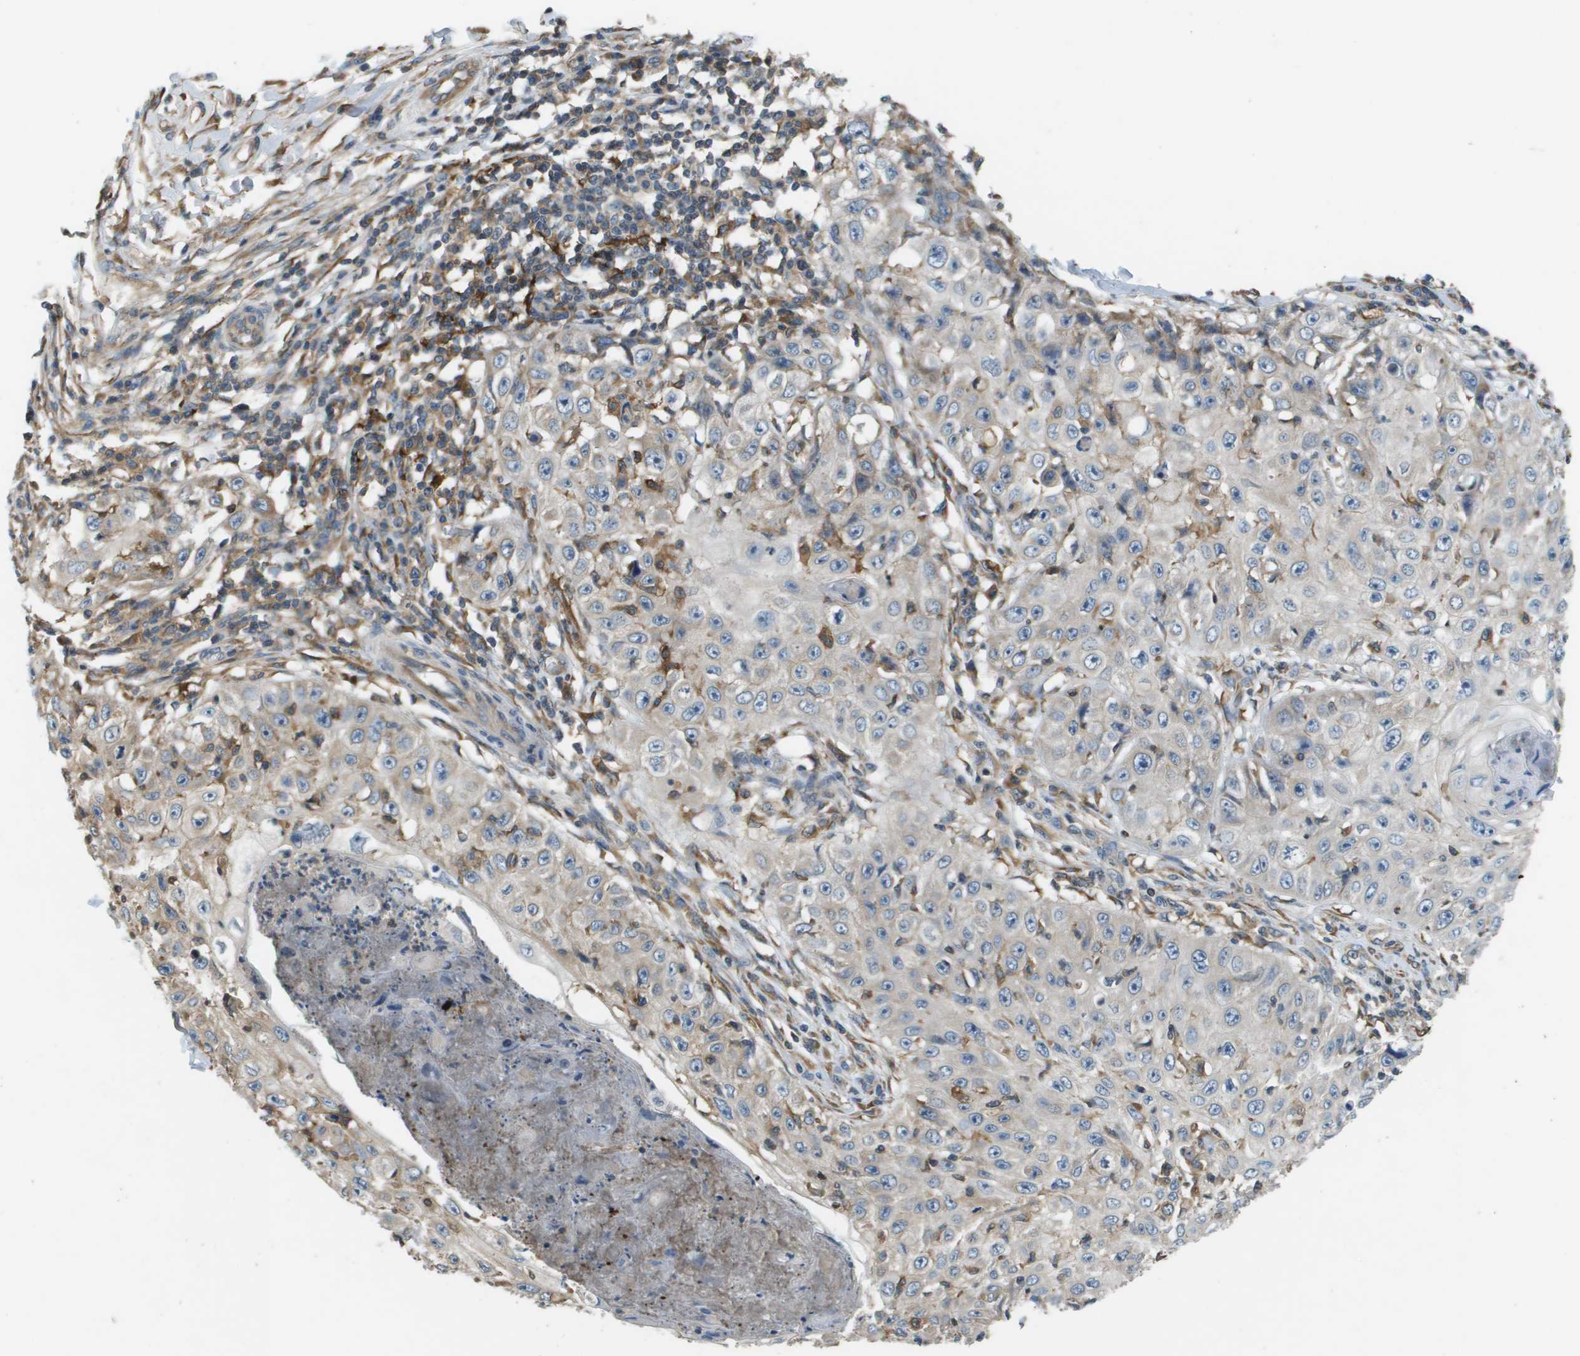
{"staining": {"intensity": "negative", "quantity": "none", "location": "none"}, "tissue": "skin cancer", "cell_type": "Tumor cells", "image_type": "cancer", "snomed": [{"axis": "morphology", "description": "Squamous cell carcinoma, NOS"}, {"axis": "topography", "description": "Skin"}], "caption": "This is a micrograph of IHC staining of squamous cell carcinoma (skin), which shows no expression in tumor cells. Nuclei are stained in blue.", "gene": "SAMSN1", "patient": {"sex": "male", "age": 86}}